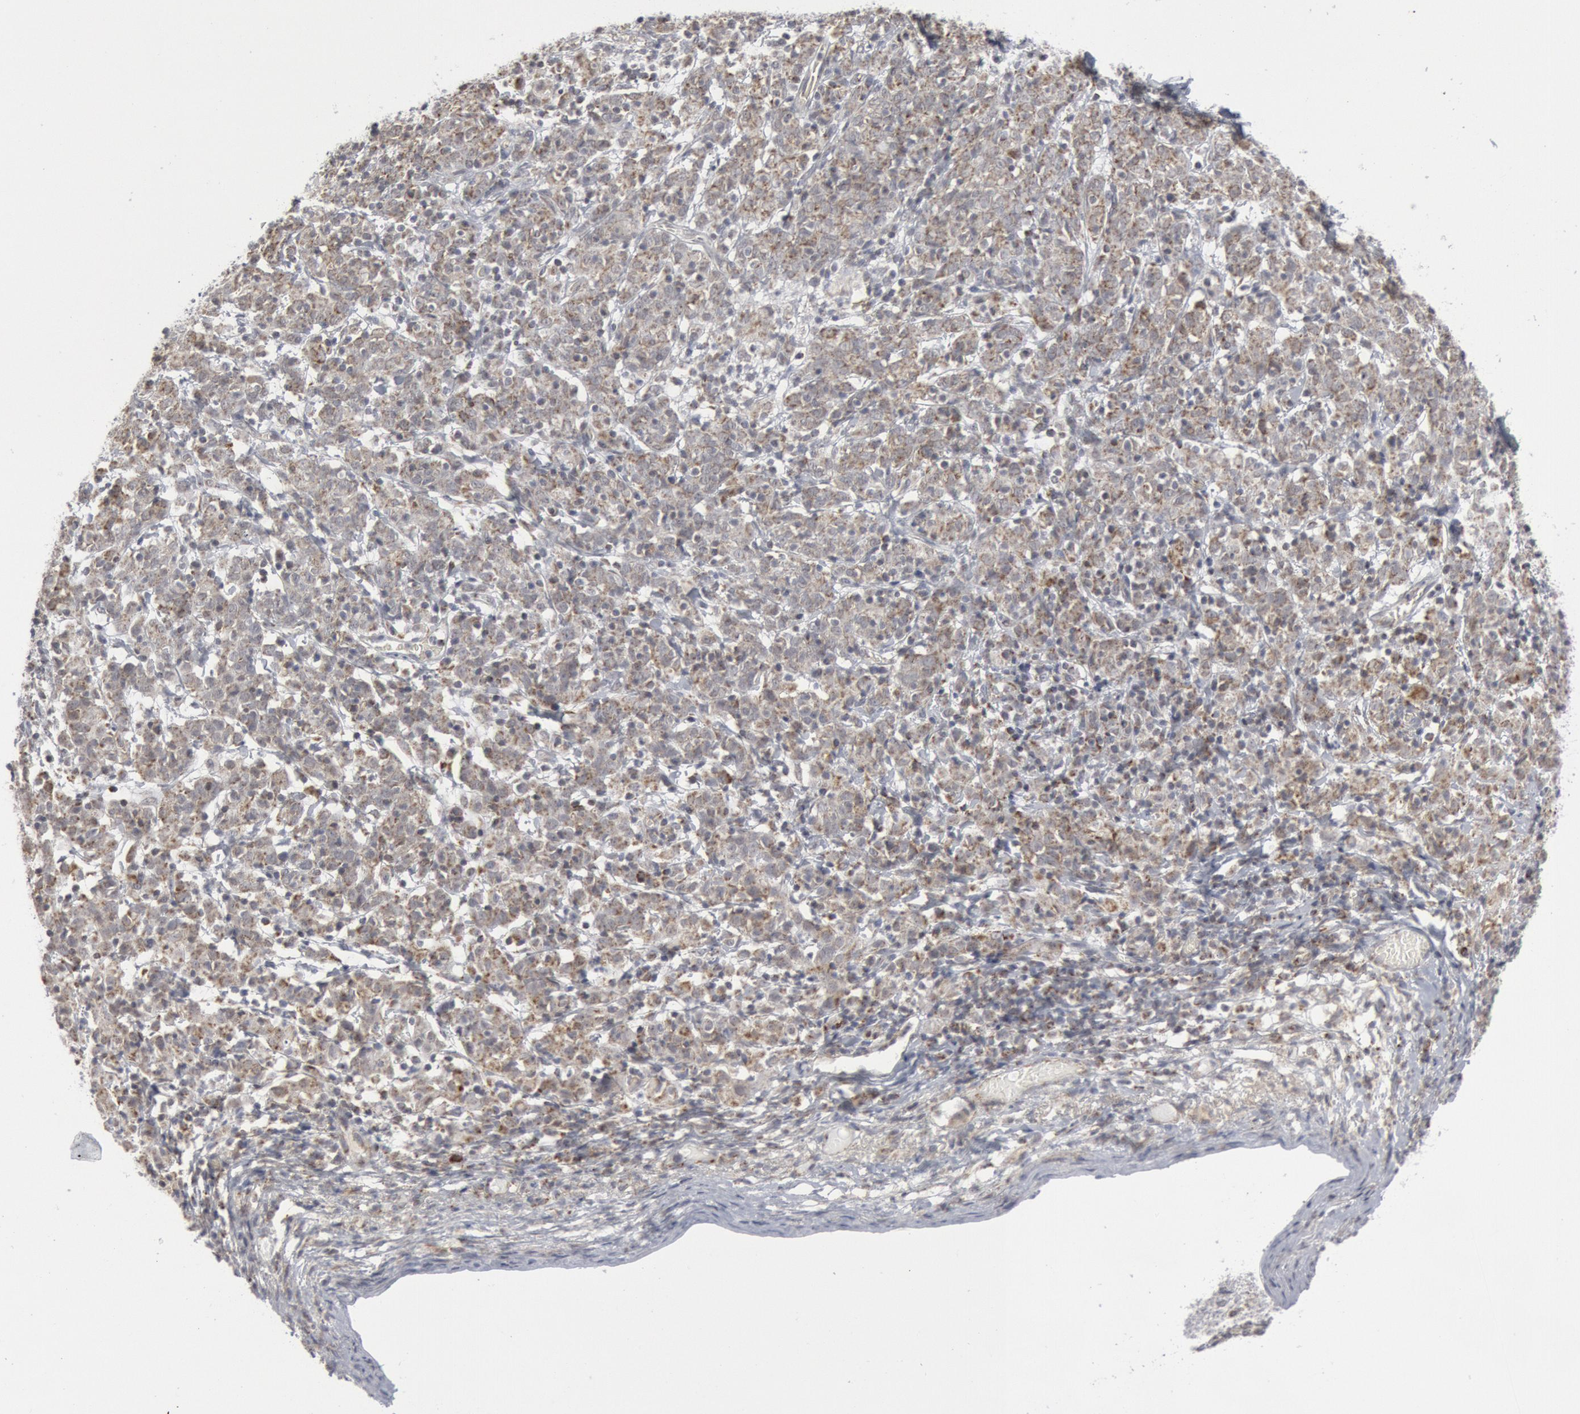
{"staining": {"intensity": "weak", "quantity": "<25%", "location": "cytoplasmic/membranous"}, "tissue": "cervical cancer", "cell_type": "Tumor cells", "image_type": "cancer", "snomed": [{"axis": "morphology", "description": "Normal tissue, NOS"}, {"axis": "morphology", "description": "Squamous cell carcinoma, NOS"}, {"axis": "topography", "description": "Cervix"}], "caption": "DAB immunohistochemical staining of squamous cell carcinoma (cervical) shows no significant positivity in tumor cells.", "gene": "CASP9", "patient": {"sex": "female", "age": 67}}